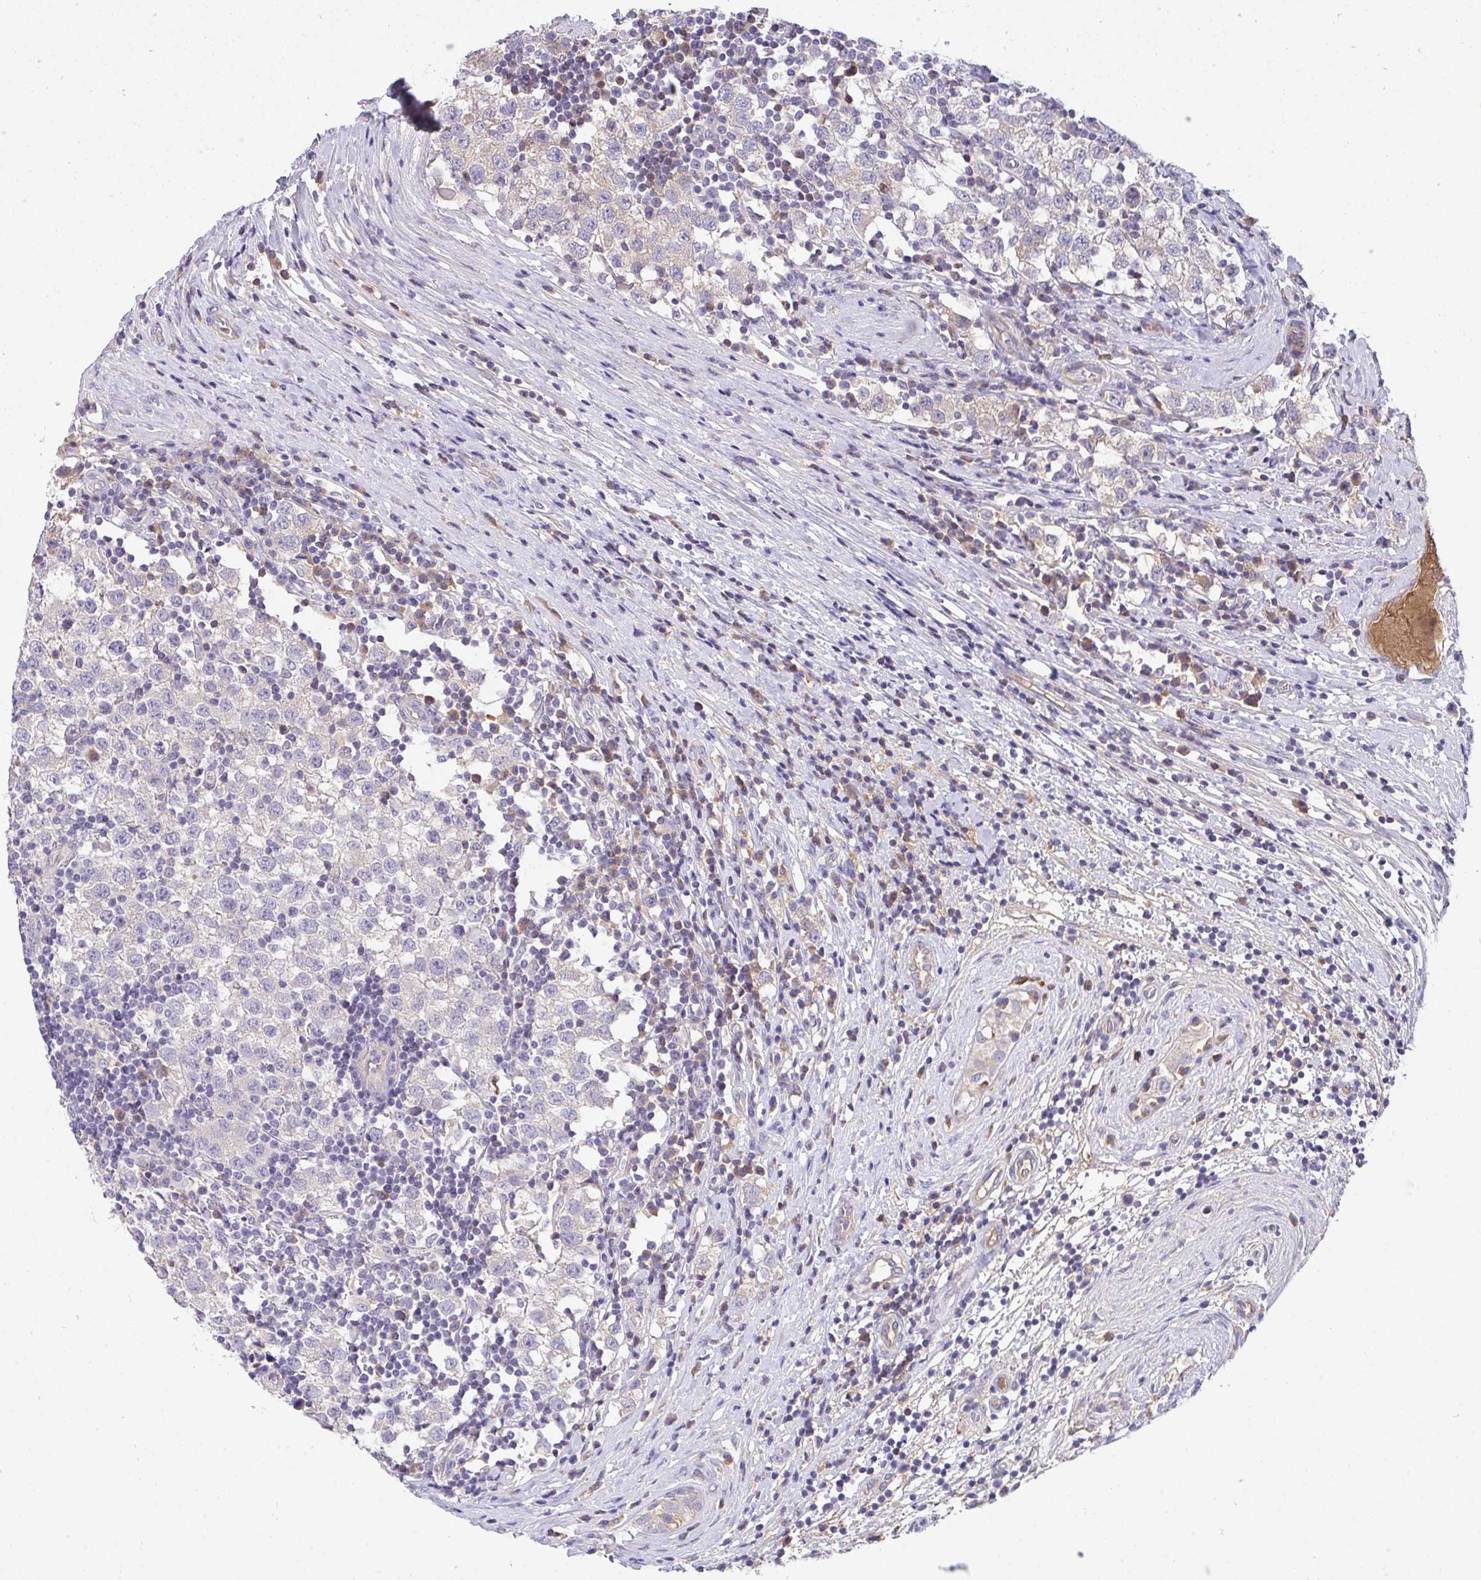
{"staining": {"intensity": "negative", "quantity": "none", "location": "none"}, "tissue": "testis cancer", "cell_type": "Tumor cells", "image_type": "cancer", "snomed": [{"axis": "morphology", "description": "Seminoma, NOS"}, {"axis": "topography", "description": "Testis"}], "caption": "Immunohistochemistry (IHC) photomicrograph of neoplastic tissue: human testis seminoma stained with DAB (3,3'-diaminobenzidine) reveals no significant protein expression in tumor cells.", "gene": "ZNF581", "patient": {"sex": "male", "age": 34}}